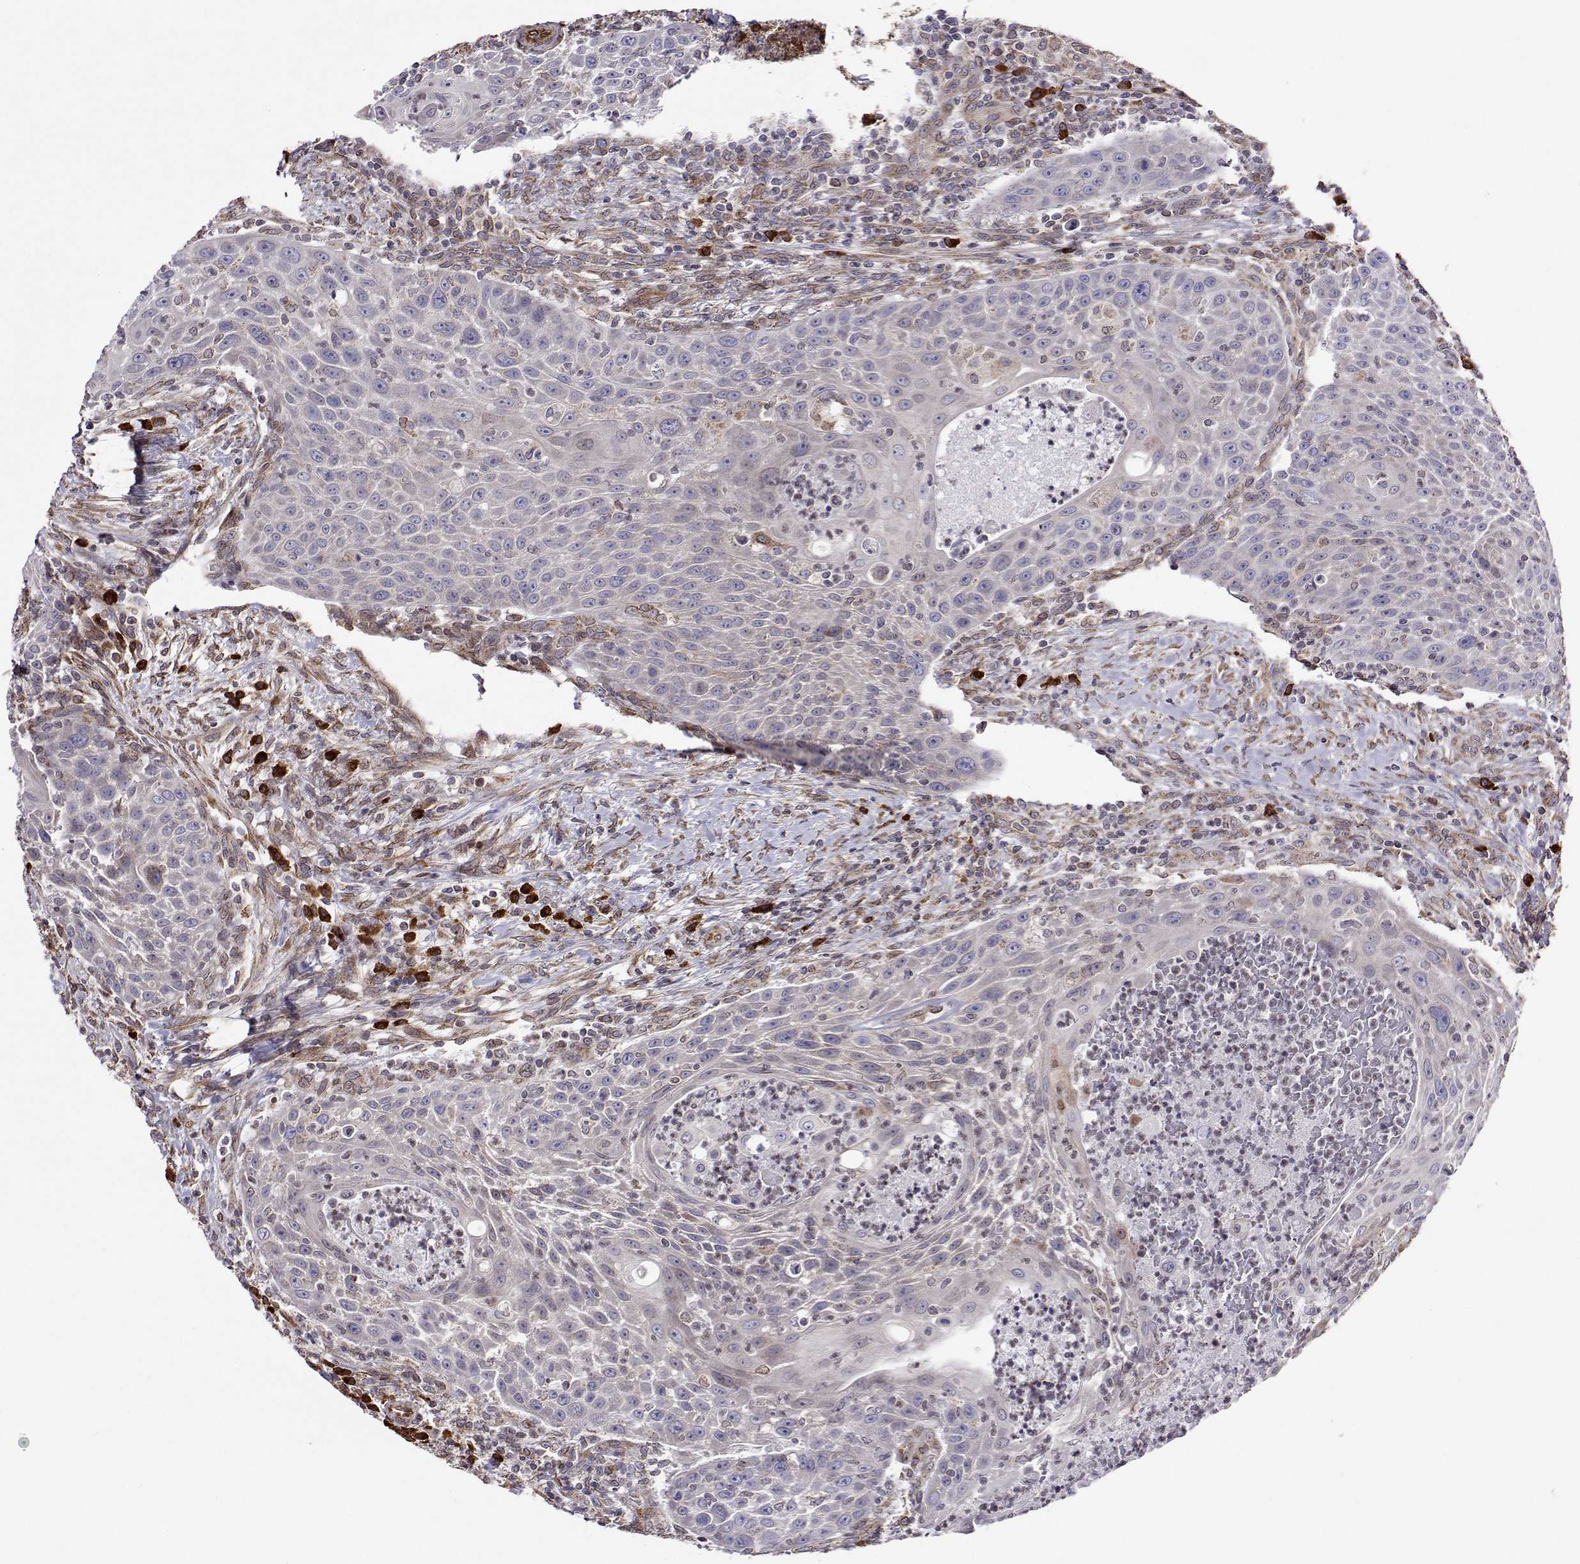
{"staining": {"intensity": "negative", "quantity": "none", "location": "none"}, "tissue": "head and neck cancer", "cell_type": "Tumor cells", "image_type": "cancer", "snomed": [{"axis": "morphology", "description": "Squamous cell carcinoma, NOS"}, {"axis": "topography", "description": "Head-Neck"}], "caption": "Protein analysis of head and neck cancer (squamous cell carcinoma) reveals no significant staining in tumor cells.", "gene": "PGRMC2", "patient": {"sex": "male", "age": 69}}